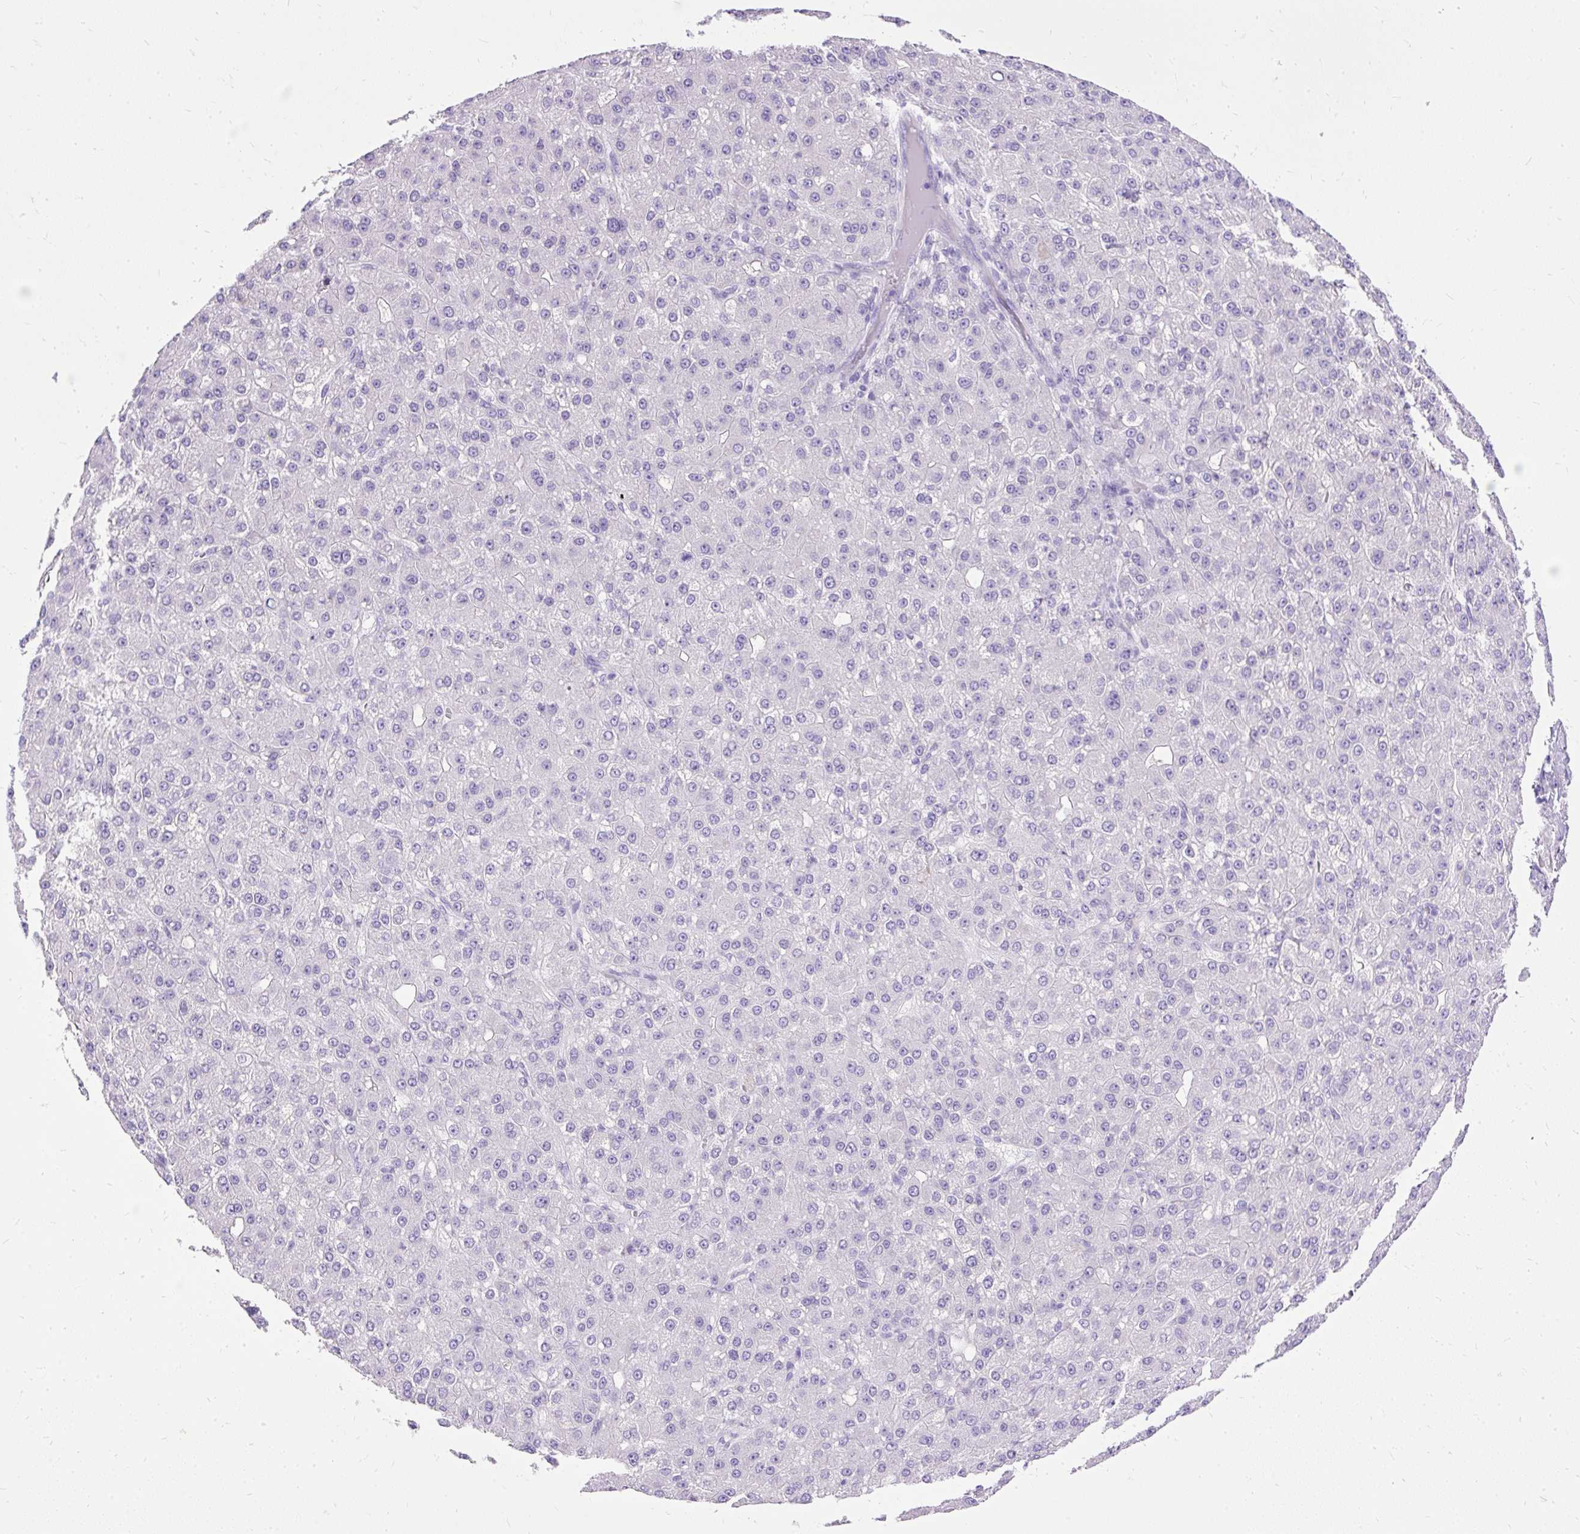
{"staining": {"intensity": "negative", "quantity": "none", "location": "none"}, "tissue": "liver cancer", "cell_type": "Tumor cells", "image_type": "cancer", "snomed": [{"axis": "morphology", "description": "Carcinoma, Hepatocellular, NOS"}, {"axis": "topography", "description": "Liver"}], "caption": "Tumor cells show no significant positivity in liver cancer.", "gene": "HEY1", "patient": {"sex": "male", "age": 67}}